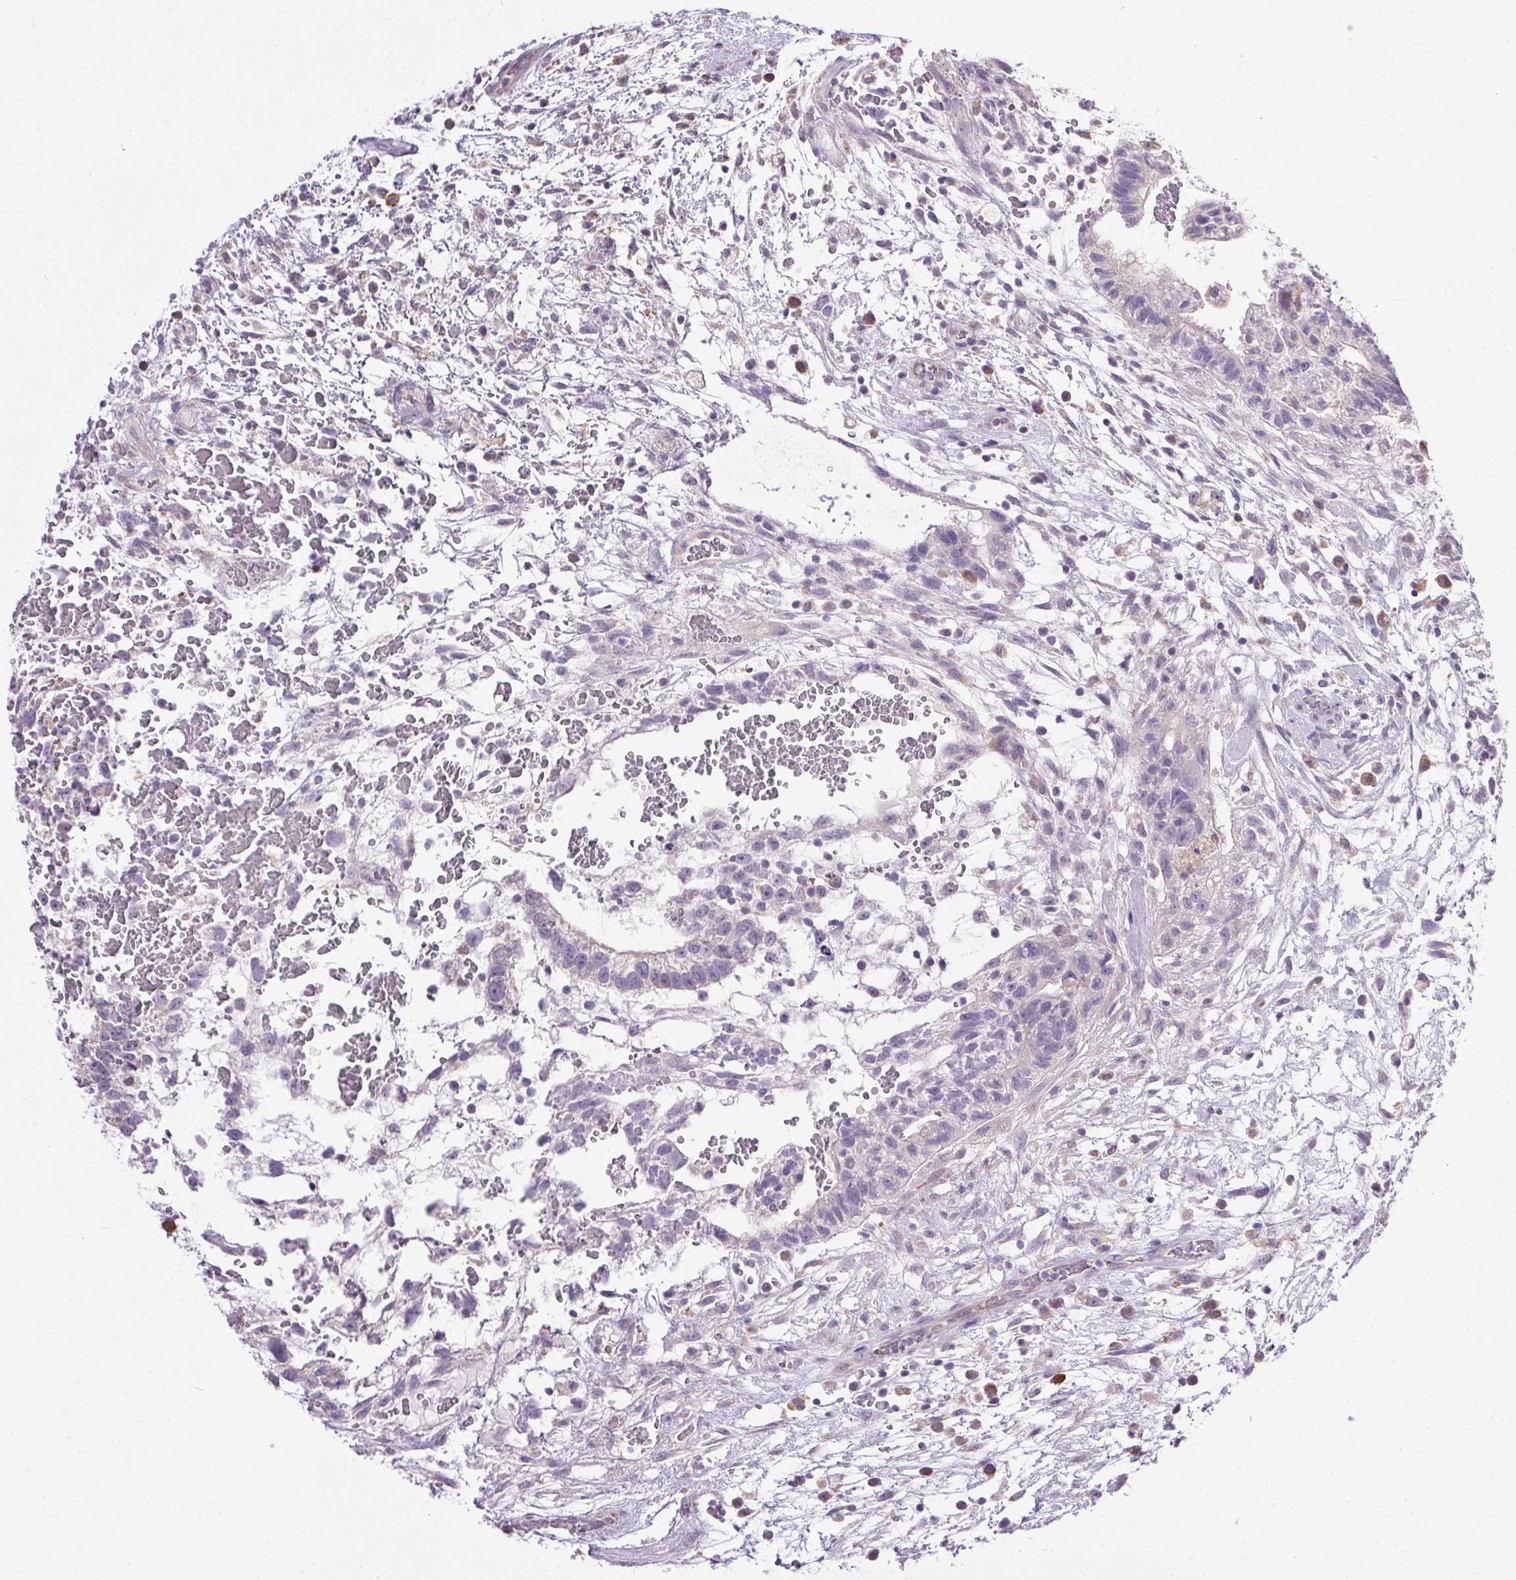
{"staining": {"intensity": "negative", "quantity": "none", "location": "none"}, "tissue": "testis cancer", "cell_type": "Tumor cells", "image_type": "cancer", "snomed": [{"axis": "morphology", "description": "Normal tissue, NOS"}, {"axis": "morphology", "description": "Carcinoma, Embryonal, NOS"}, {"axis": "topography", "description": "Testis"}], "caption": "The immunohistochemistry photomicrograph has no significant positivity in tumor cells of testis cancer (embryonal carcinoma) tissue.", "gene": "SNX31", "patient": {"sex": "male", "age": 32}}